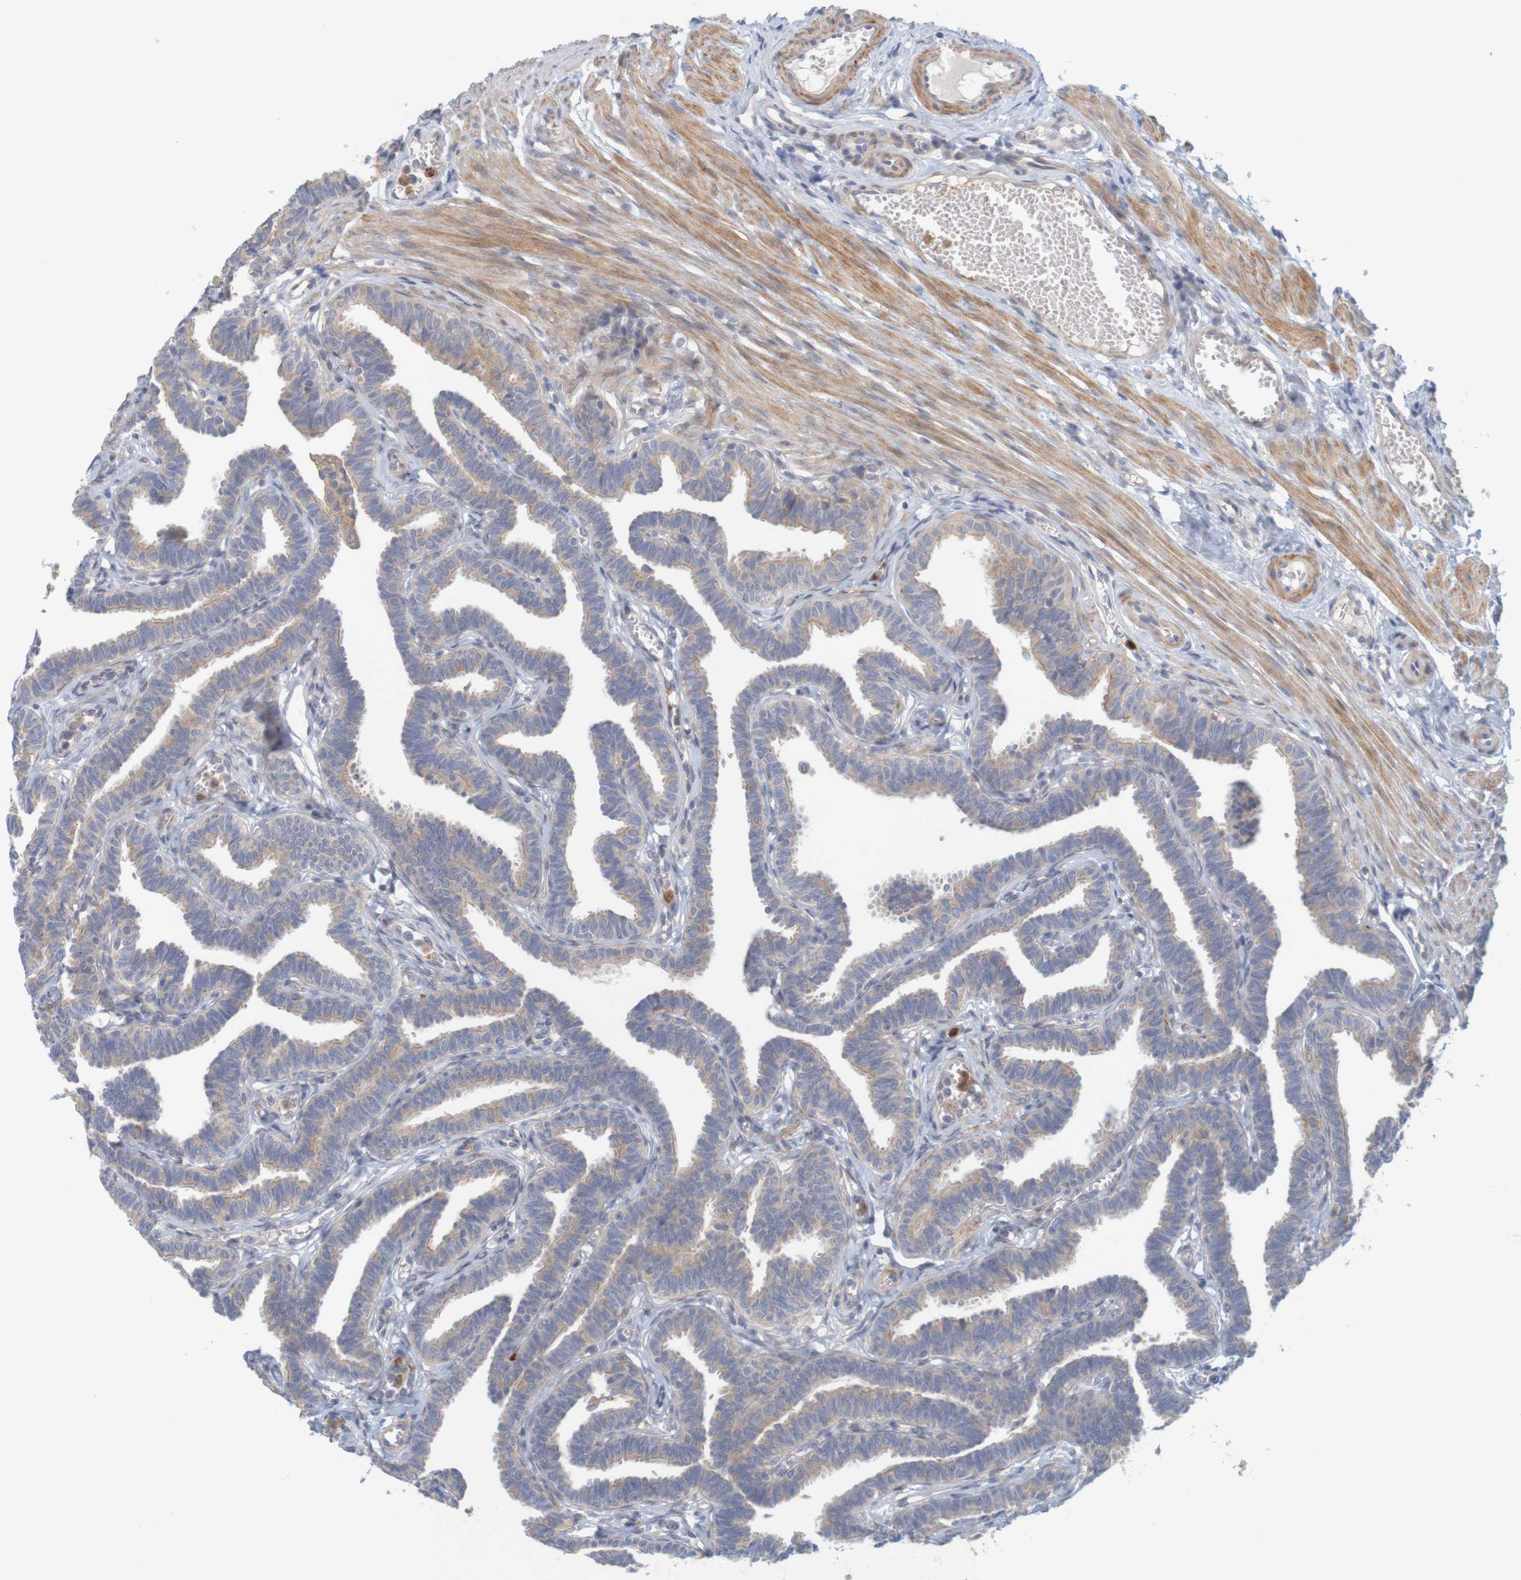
{"staining": {"intensity": "weak", "quantity": ">75%", "location": "cytoplasmic/membranous"}, "tissue": "fallopian tube", "cell_type": "Glandular cells", "image_type": "normal", "snomed": [{"axis": "morphology", "description": "Normal tissue, NOS"}, {"axis": "topography", "description": "Fallopian tube"}, {"axis": "topography", "description": "Ovary"}], "caption": "This photomicrograph displays immunohistochemistry (IHC) staining of unremarkable human fallopian tube, with low weak cytoplasmic/membranous positivity in about >75% of glandular cells.", "gene": "KRT23", "patient": {"sex": "female", "age": 23}}